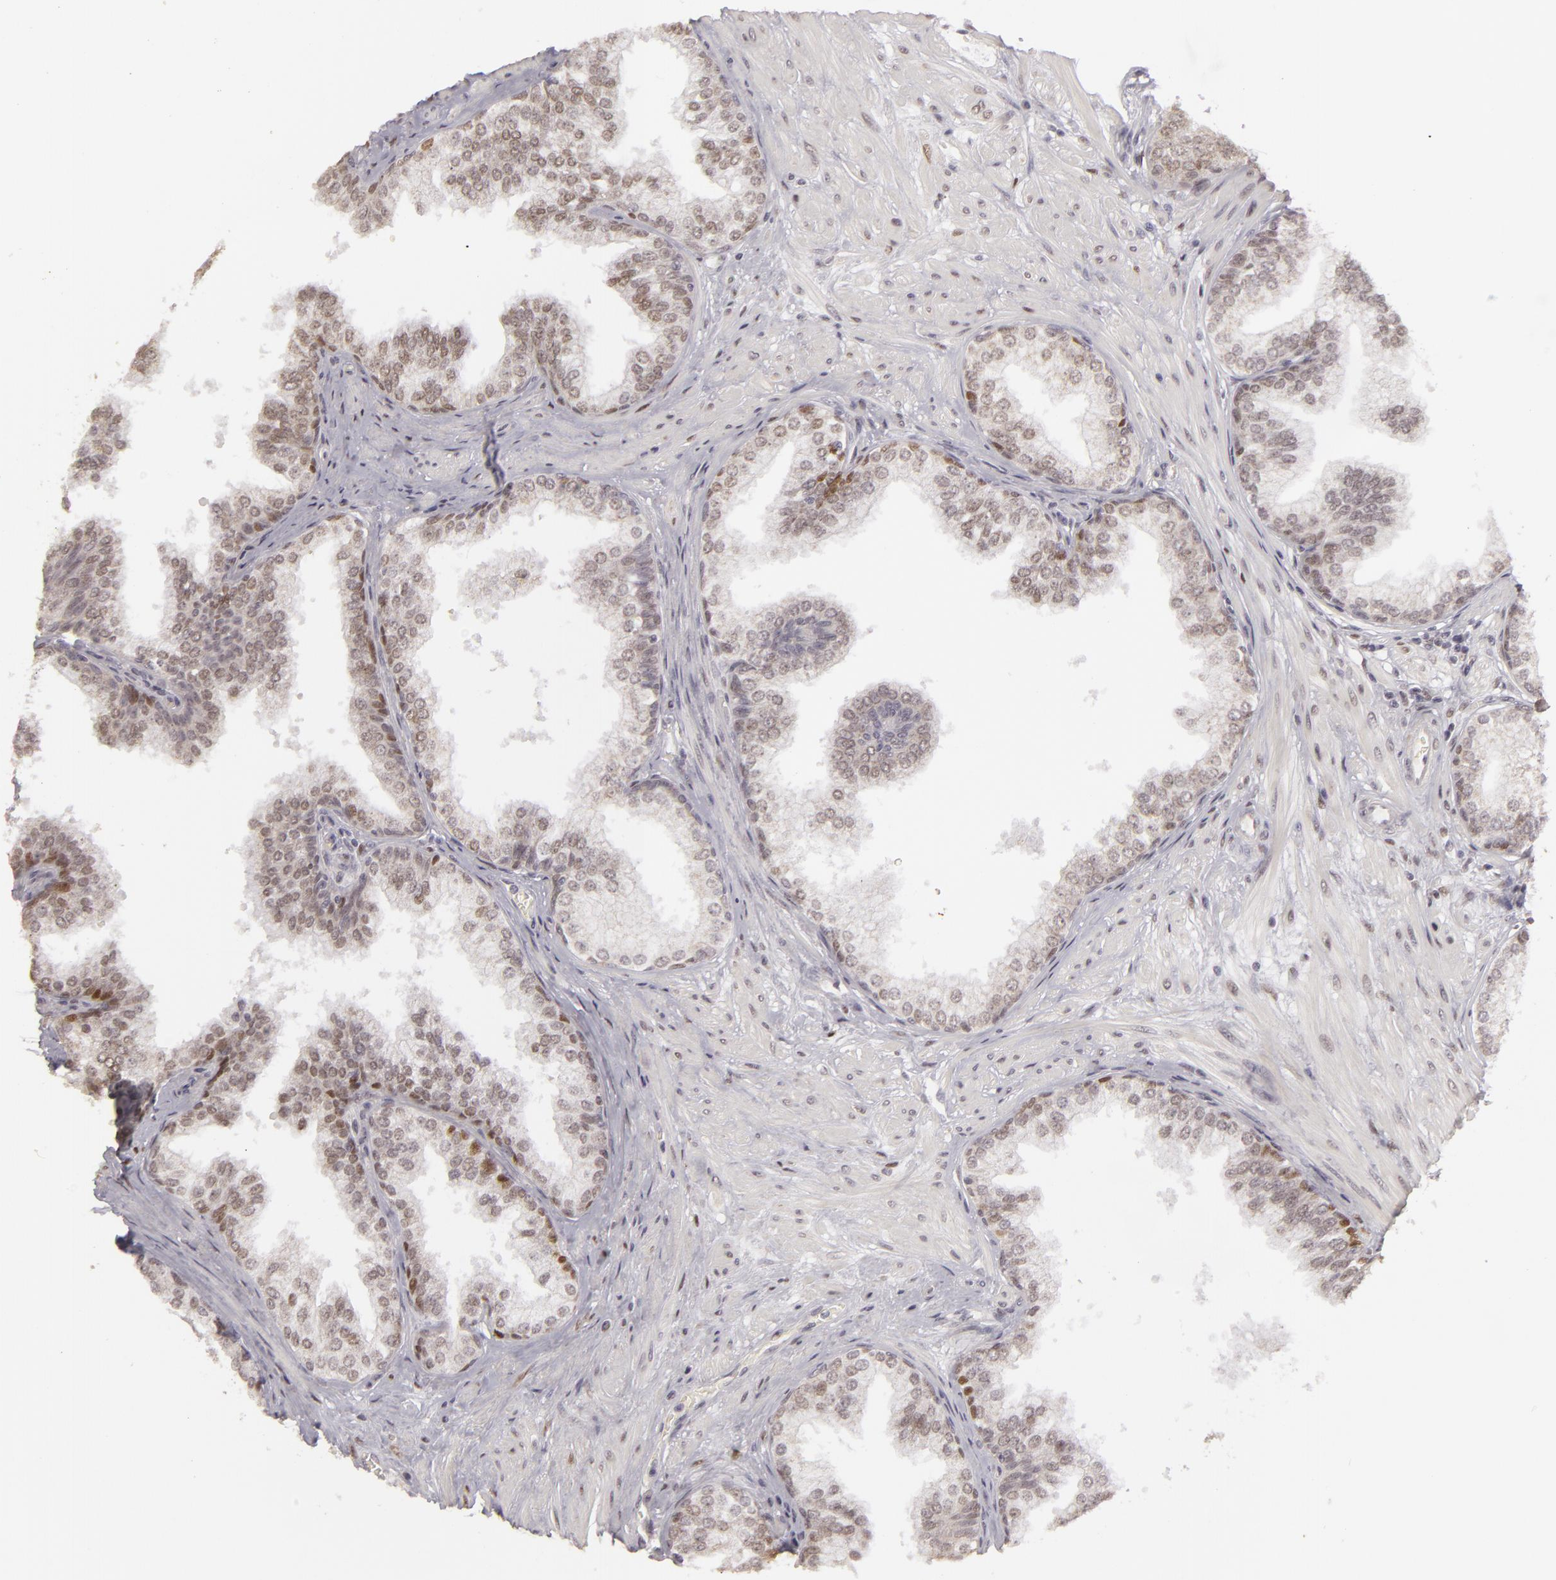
{"staining": {"intensity": "moderate", "quantity": "25%-75%", "location": "nuclear"}, "tissue": "prostate", "cell_type": "Glandular cells", "image_type": "normal", "snomed": [{"axis": "morphology", "description": "Normal tissue, NOS"}, {"axis": "topography", "description": "Prostate"}], "caption": "IHC (DAB (3,3'-diaminobenzidine)) staining of normal human prostate demonstrates moderate nuclear protein staining in approximately 25%-75% of glandular cells.", "gene": "SIX1", "patient": {"sex": "male", "age": 60}}